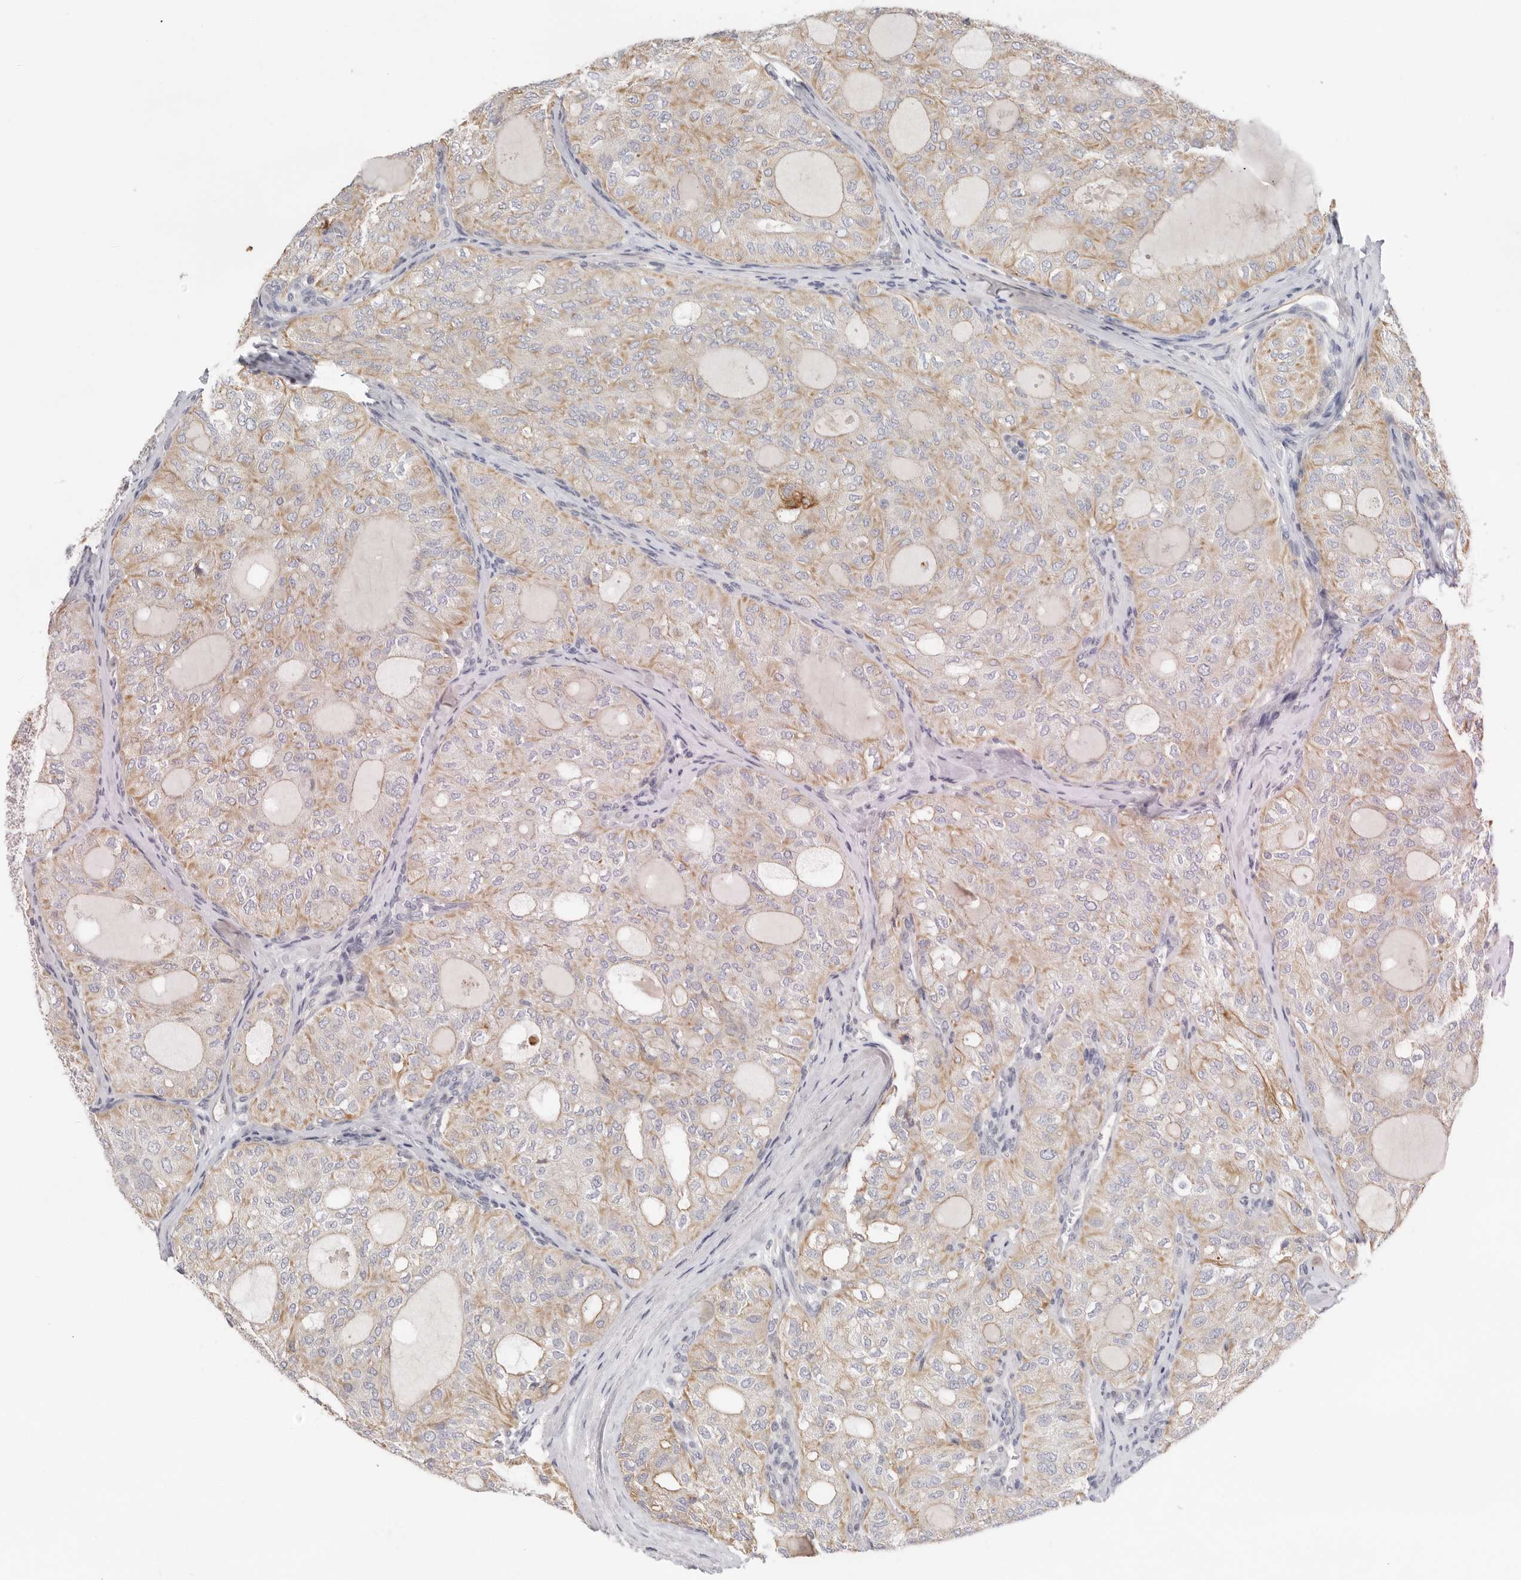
{"staining": {"intensity": "moderate", "quantity": "25%-75%", "location": "cytoplasmic/membranous"}, "tissue": "thyroid cancer", "cell_type": "Tumor cells", "image_type": "cancer", "snomed": [{"axis": "morphology", "description": "Follicular adenoma carcinoma, NOS"}, {"axis": "topography", "description": "Thyroid gland"}], "caption": "Human thyroid follicular adenoma carcinoma stained for a protein (brown) exhibits moderate cytoplasmic/membranous positive staining in approximately 25%-75% of tumor cells.", "gene": "USH1C", "patient": {"sex": "male", "age": 75}}